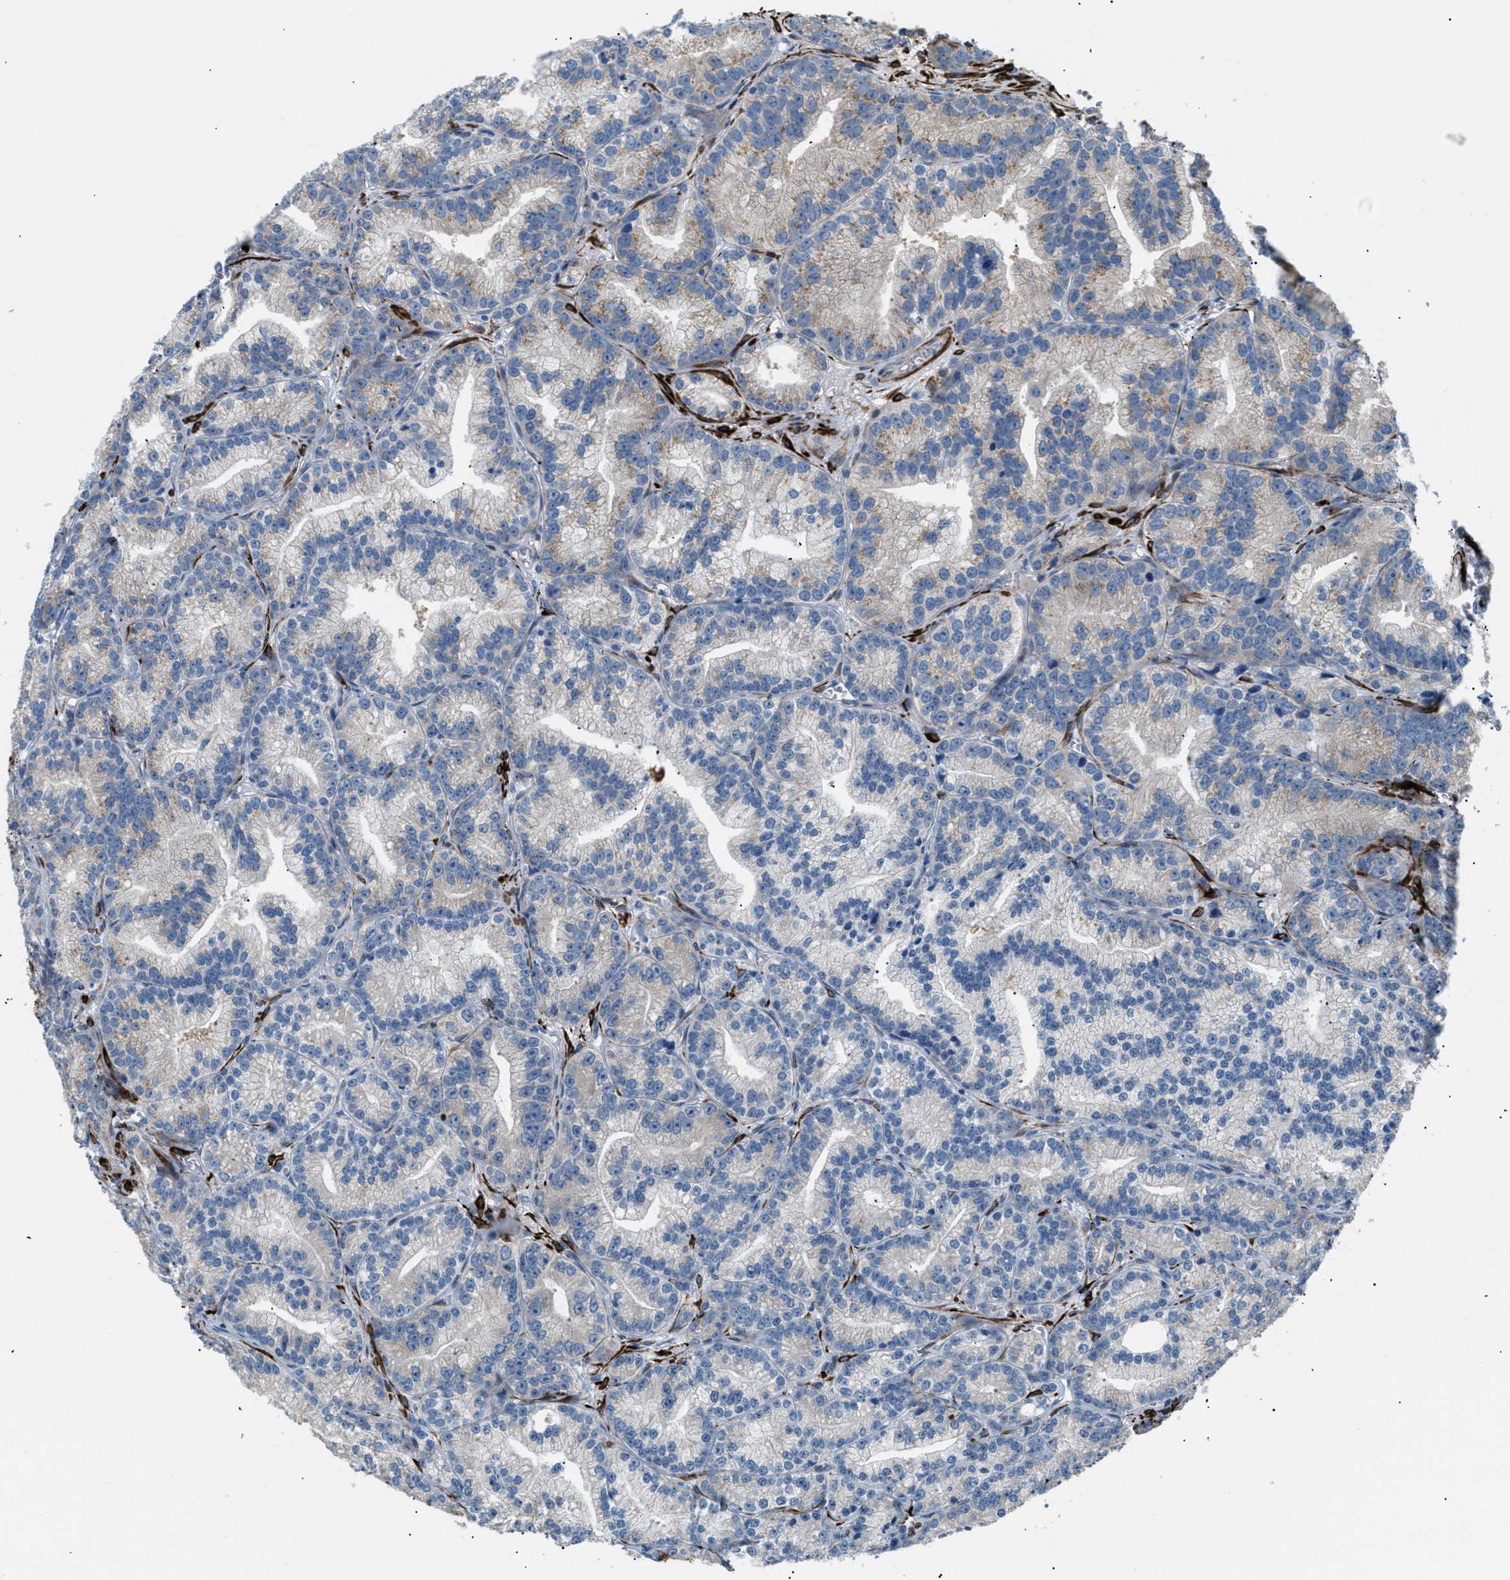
{"staining": {"intensity": "negative", "quantity": "none", "location": "none"}, "tissue": "prostate cancer", "cell_type": "Tumor cells", "image_type": "cancer", "snomed": [{"axis": "morphology", "description": "Adenocarcinoma, Low grade"}, {"axis": "topography", "description": "Prostate"}], "caption": "High magnification brightfield microscopy of prostate cancer stained with DAB (3,3'-diaminobenzidine) (brown) and counterstained with hematoxylin (blue): tumor cells show no significant positivity.", "gene": "ICA1", "patient": {"sex": "male", "age": 89}}